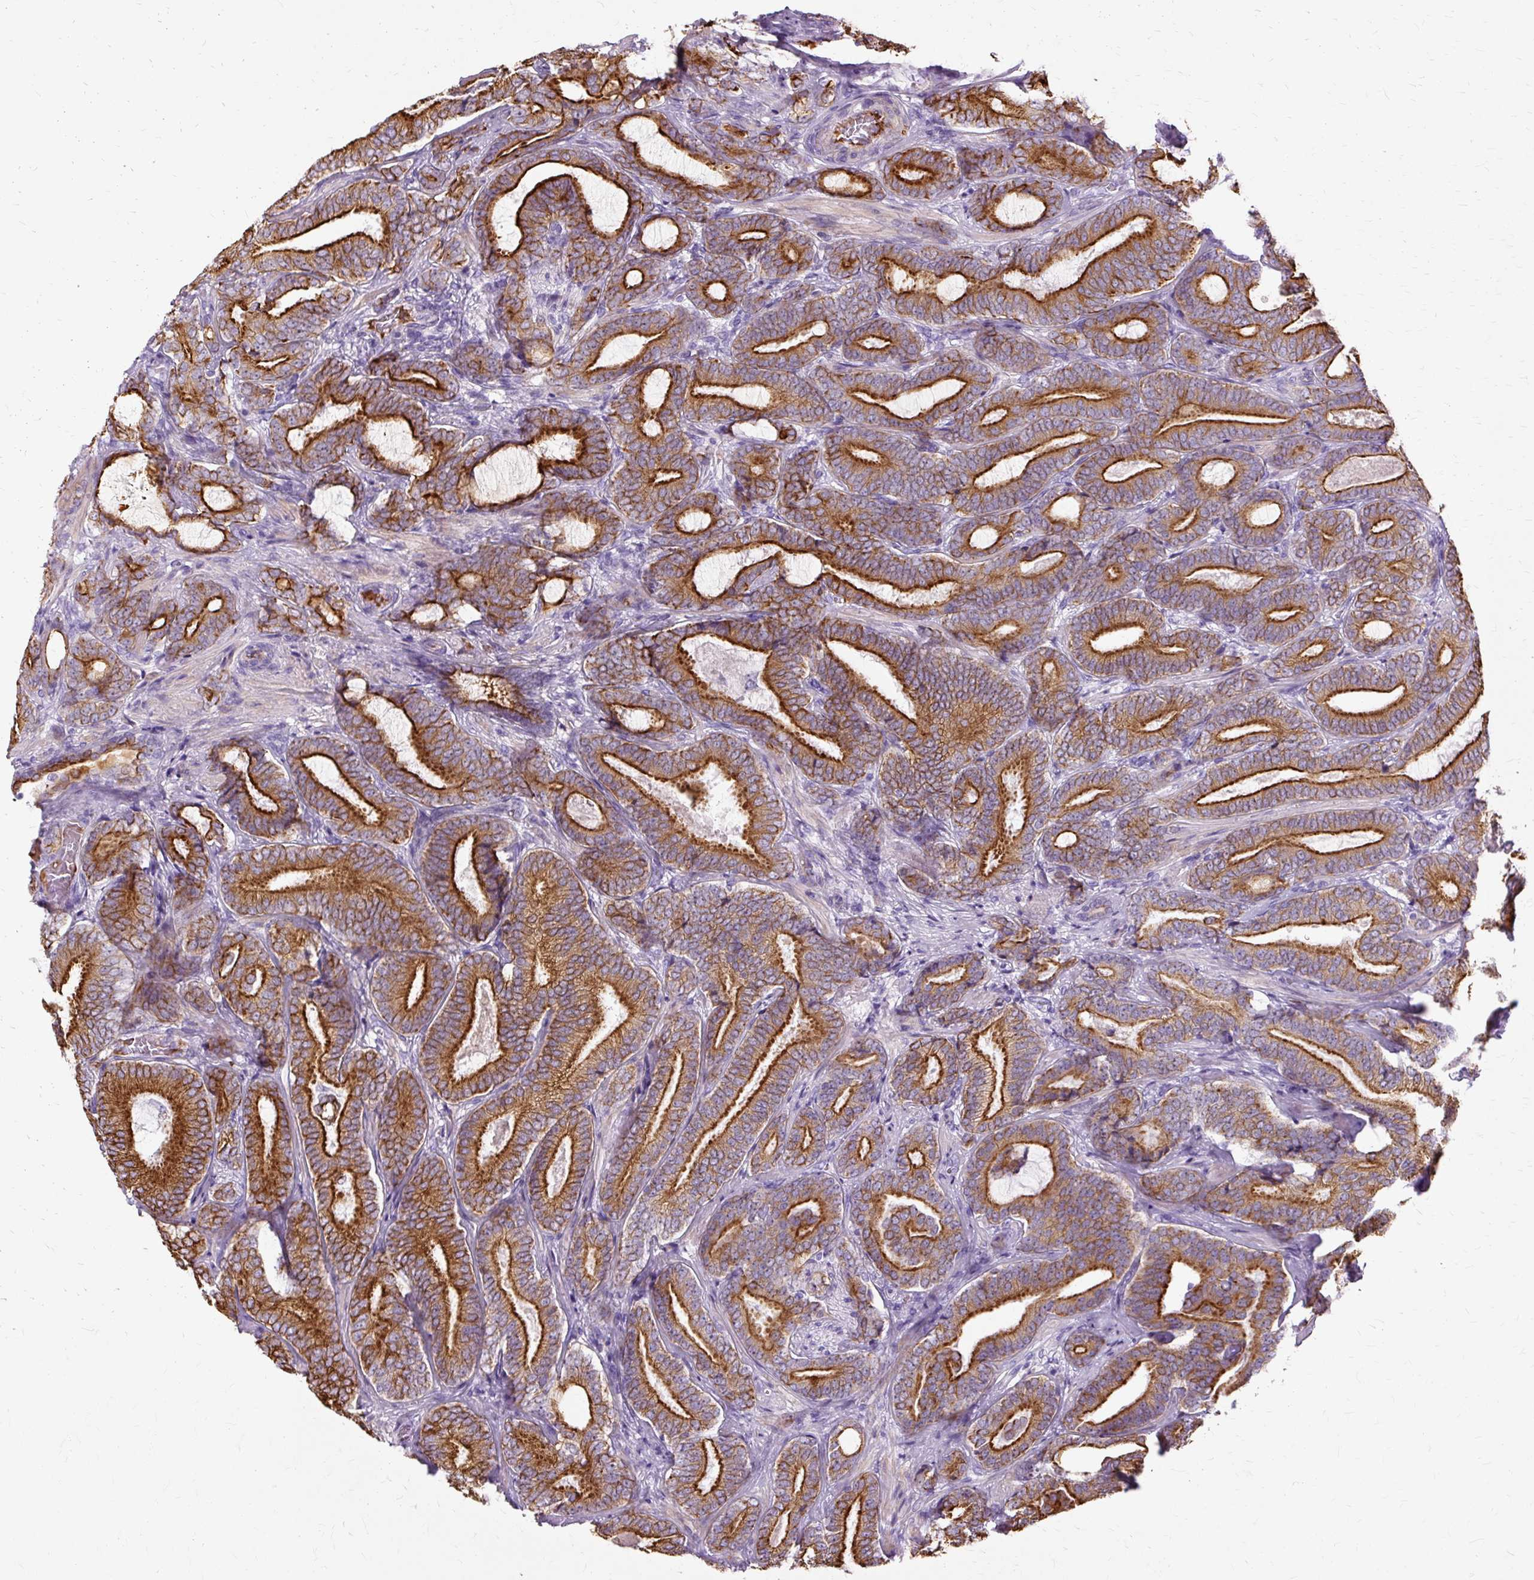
{"staining": {"intensity": "strong", "quantity": ">75%", "location": "cytoplasmic/membranous"}, "tissue": "prostate cancer", "cell_type": "Tumor cells", "image_type": "cancer", "snomed": [{"axis": "morphology", "description": "Adenocarcinoma, Low grade"}, {"axis": "topography", "description": "Prostate and seminal vesicle, NOS"}], "caption": "Human prostate low-grade adenocarcinoma stained with a protein marker exhibits strong staining in tumor cells.", "gene": "DCTN4", "patient": {"sex": "male", "age": 61}}